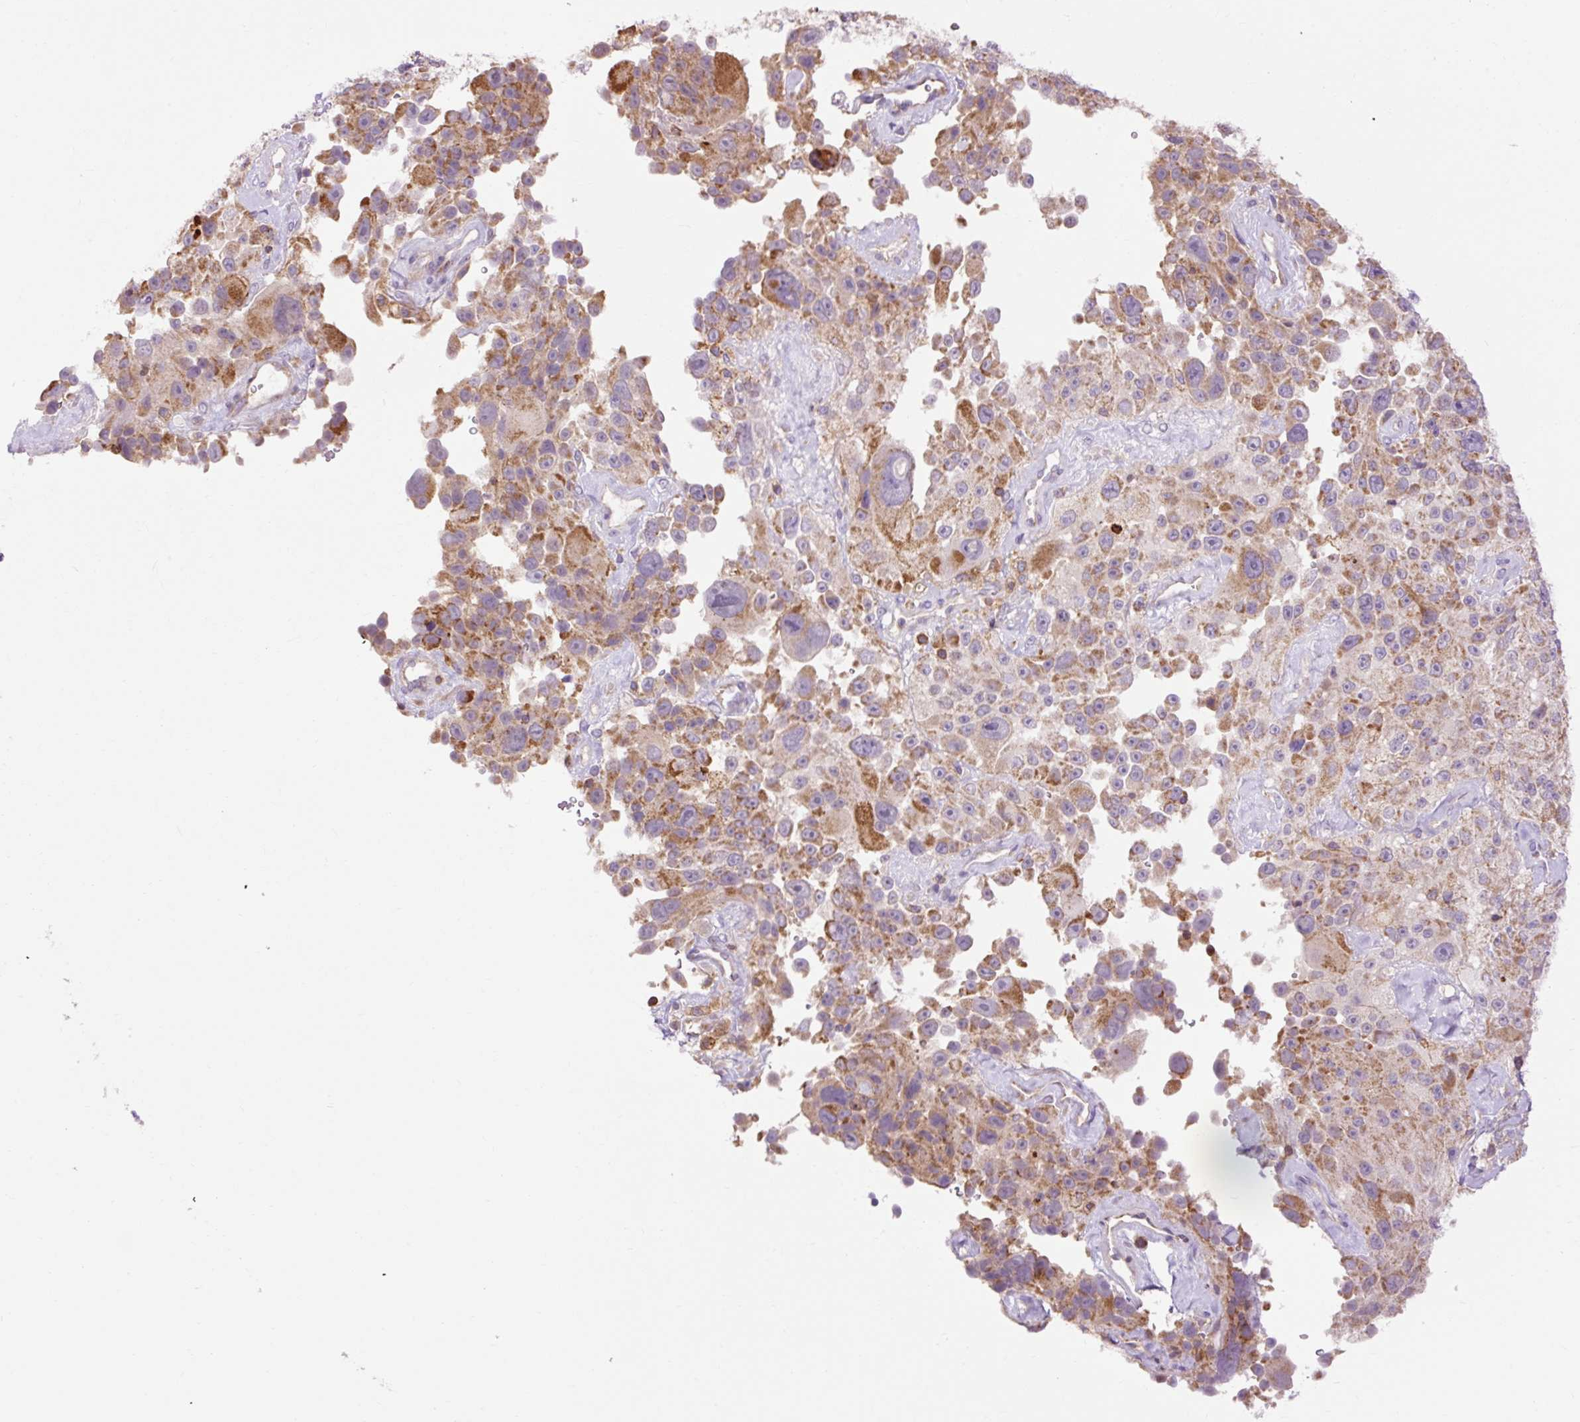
{"staining": {"intensity": "moderate", "quantity": ">75%", "location": "cytoplasmic/membranous"}, "tissue": "melanoma", "cell_type": "Tumor cells", "image_type": "cancer", "snomed": [{"axis": "morphology", "description": "Malignant melanoma, Metastatic site"}, {"axis": "topography", "description": "Lymph node"}], "caption": "Brown immunohistochemical staining in malignant melanoma (metastatic site) reveals moderate cytoplasmic/membranous staining in about >75% of tumor cells. The staining is performed using DAB brown chromogen to label protein expression. The nuclei are counter-stained blue using hematoxylin.", "gene": "CD83", "patient": {"sex": "male", "age": 62}}